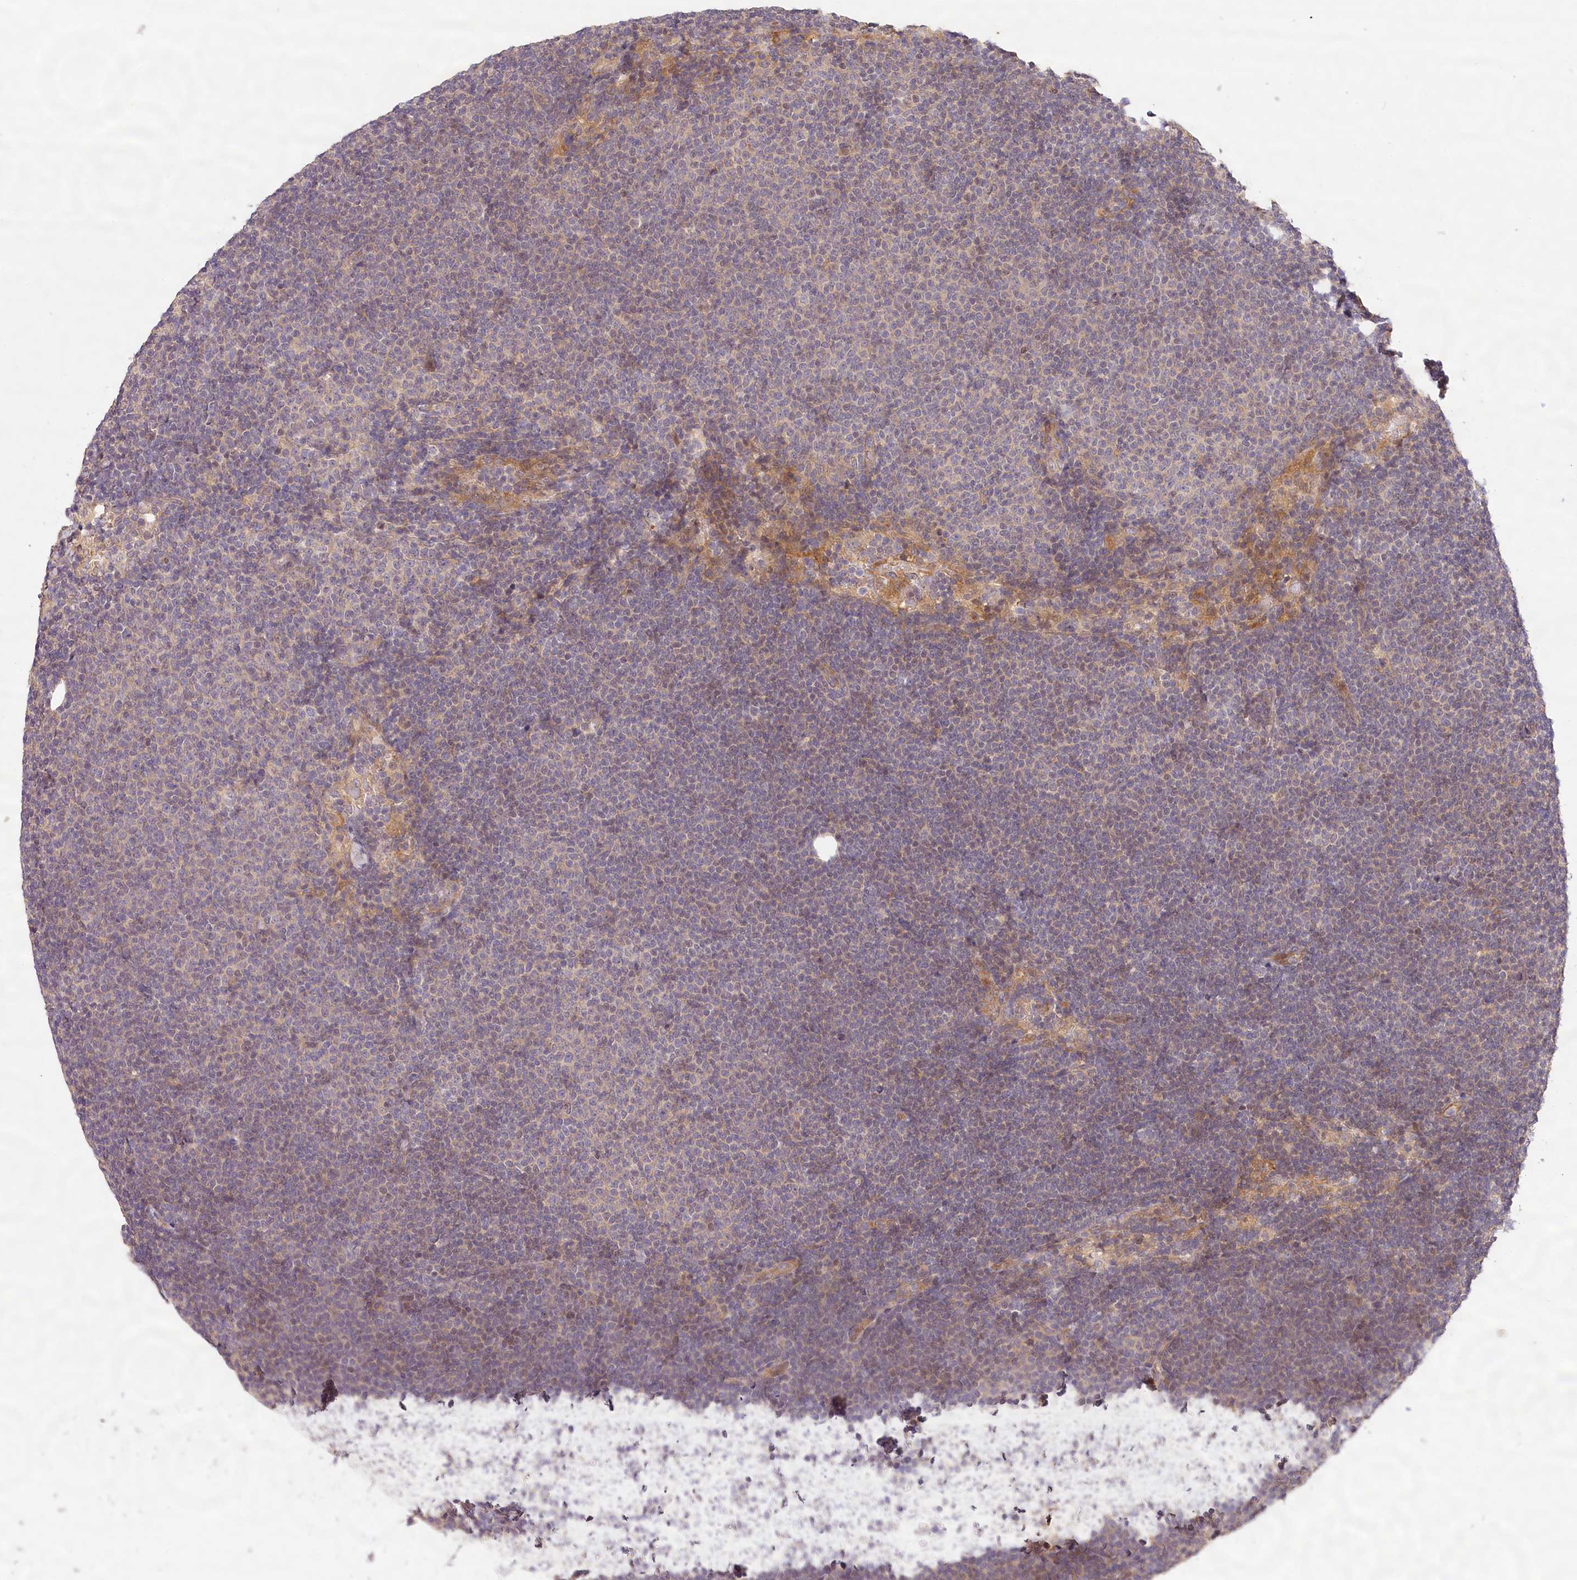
{"staining": {"intensity": "negative", "quantity": "none", "location": "none"}, "tissue": "lymphoma", "cell_type": "Tumor cells", "image_type": "cancer", "snomed": [{"axis": "morphology", "description": "Malignant lymphoma, non-Hodgkin's type, Low grade"}, {"axis": "topography", "description": "Lymph node"}], "caption": "The micrograph demonstrates no staining of tumor cells in lymphoma.", "gene": "LSS", "patient": {"sex": "female", "age": 53}}